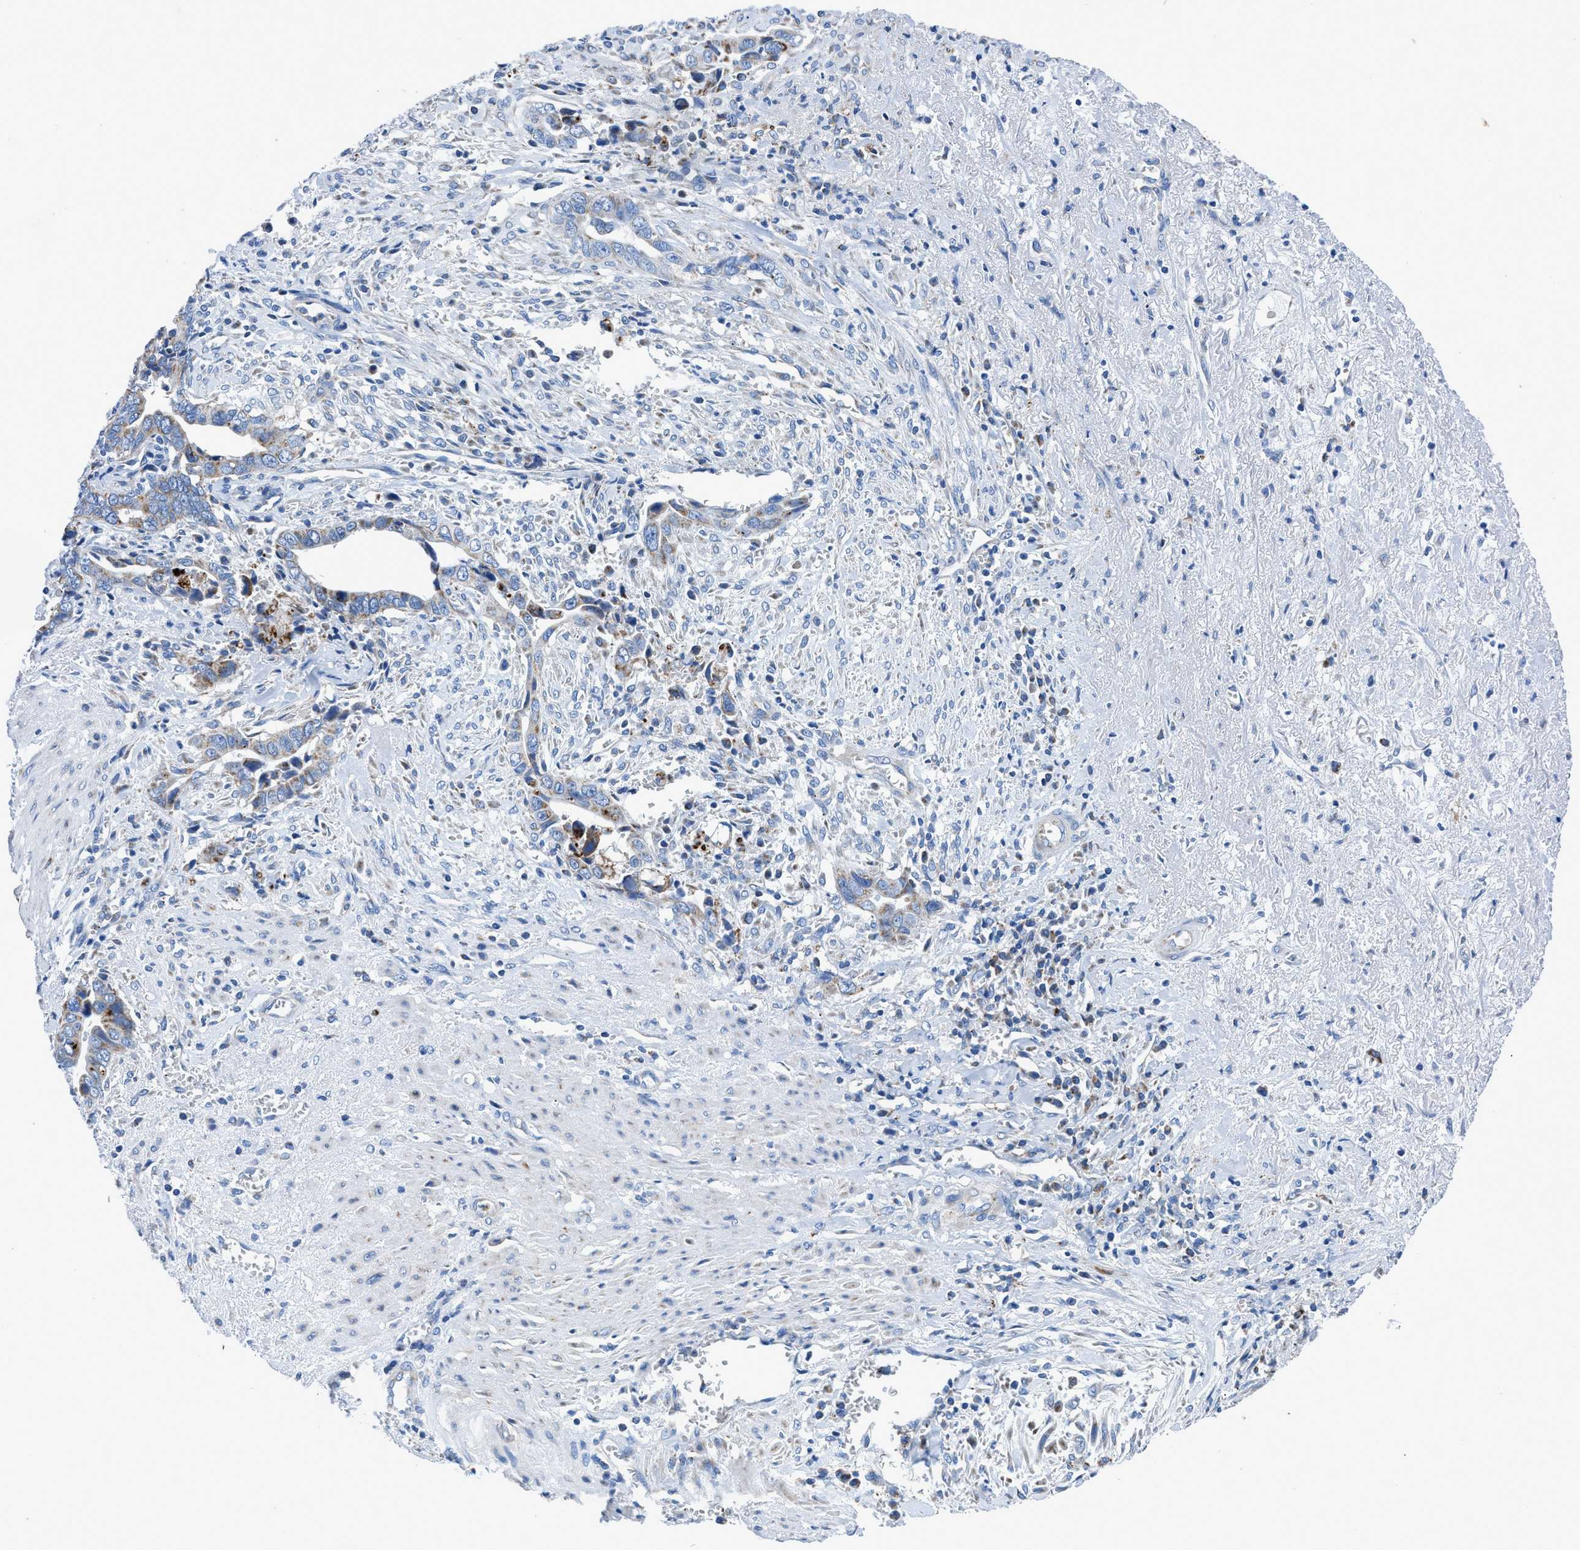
{"staining": {"intensity": "weak", "quantity": "25%-75%", "location": "cytoplasmic/membranous"}, "tissue": "liver cancer", "cell_type": "Tumor cells", "image_type": "cancer", "snomed": [{"axis": "morphology", "description": "Cholangiocarcinoma"}, {"axis": "topography", "description": "Liver"}], "caption": "Immunohistochemical staining of human cholangiocarcinoma (liver) demonstrates low levels of weak cytoplasmic/membranous staining in about 25%-75% of tumor cells. The staining is performed using DAB brown chromogen to label protein expression. The nuclei are counter-stained blue using hematoxylin.", "gene": "ZDHHC3", "patient": {"sex": "female", "age": 79}}